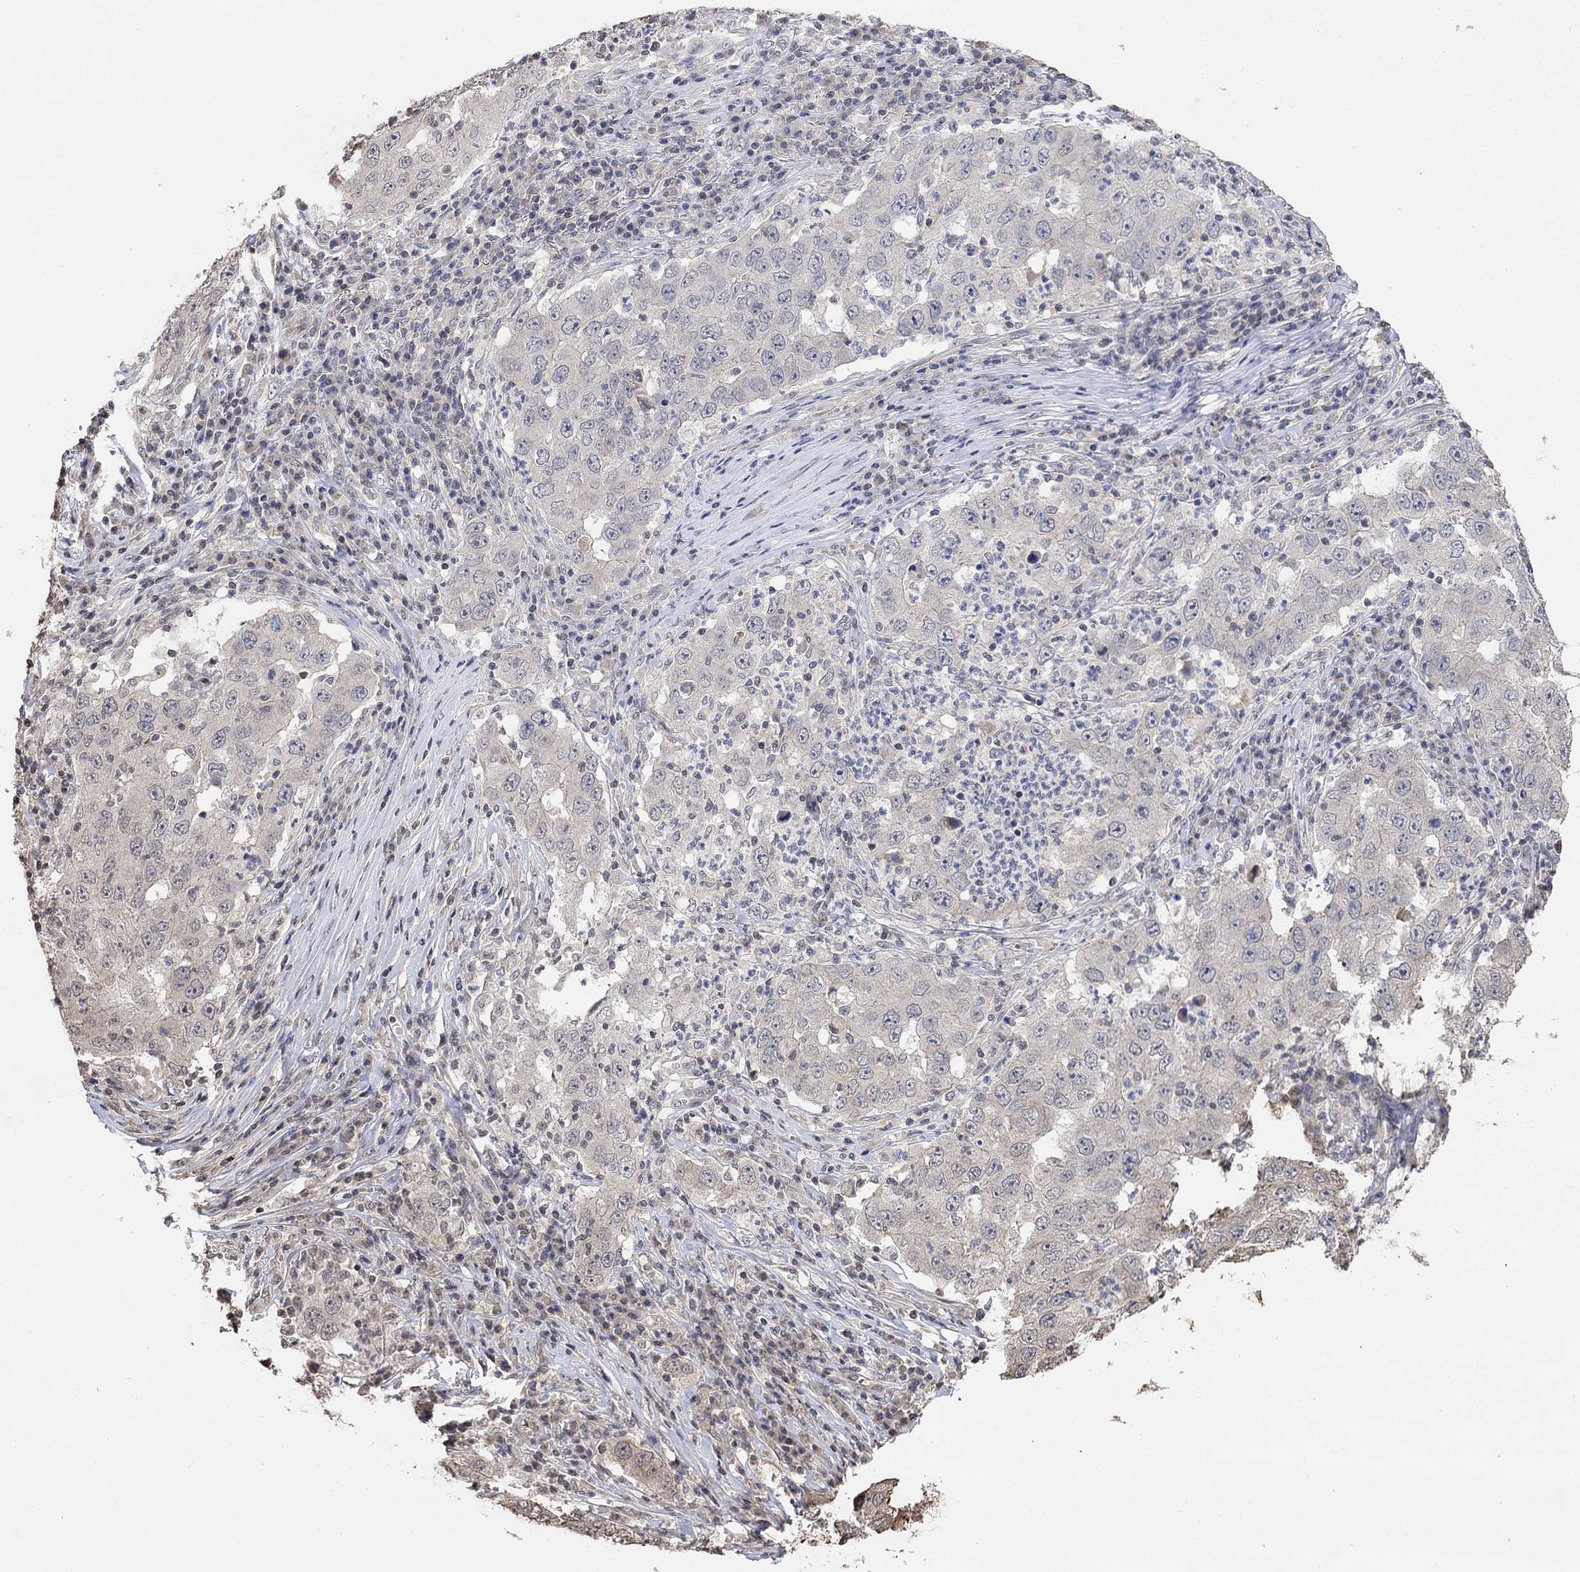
{"staining": {"intensity": "negative", "quantity": "none", "location": "none"}, "tissue": "lung cancer", "cell_type": "Tumor cells", "image_type": "cancer", "snomed": [{"axis": "morphology", "description": "Adenocarcinoma, NOS"}, {"axis": "topography", "description": "Lung"}], "caption": "A micrograph of lung adenocarcinoma stained for a protein demonstrates no brown staining in tumor cells.", "gene": "UNC5B", "patient": {"sex": "male", "age": 73}}